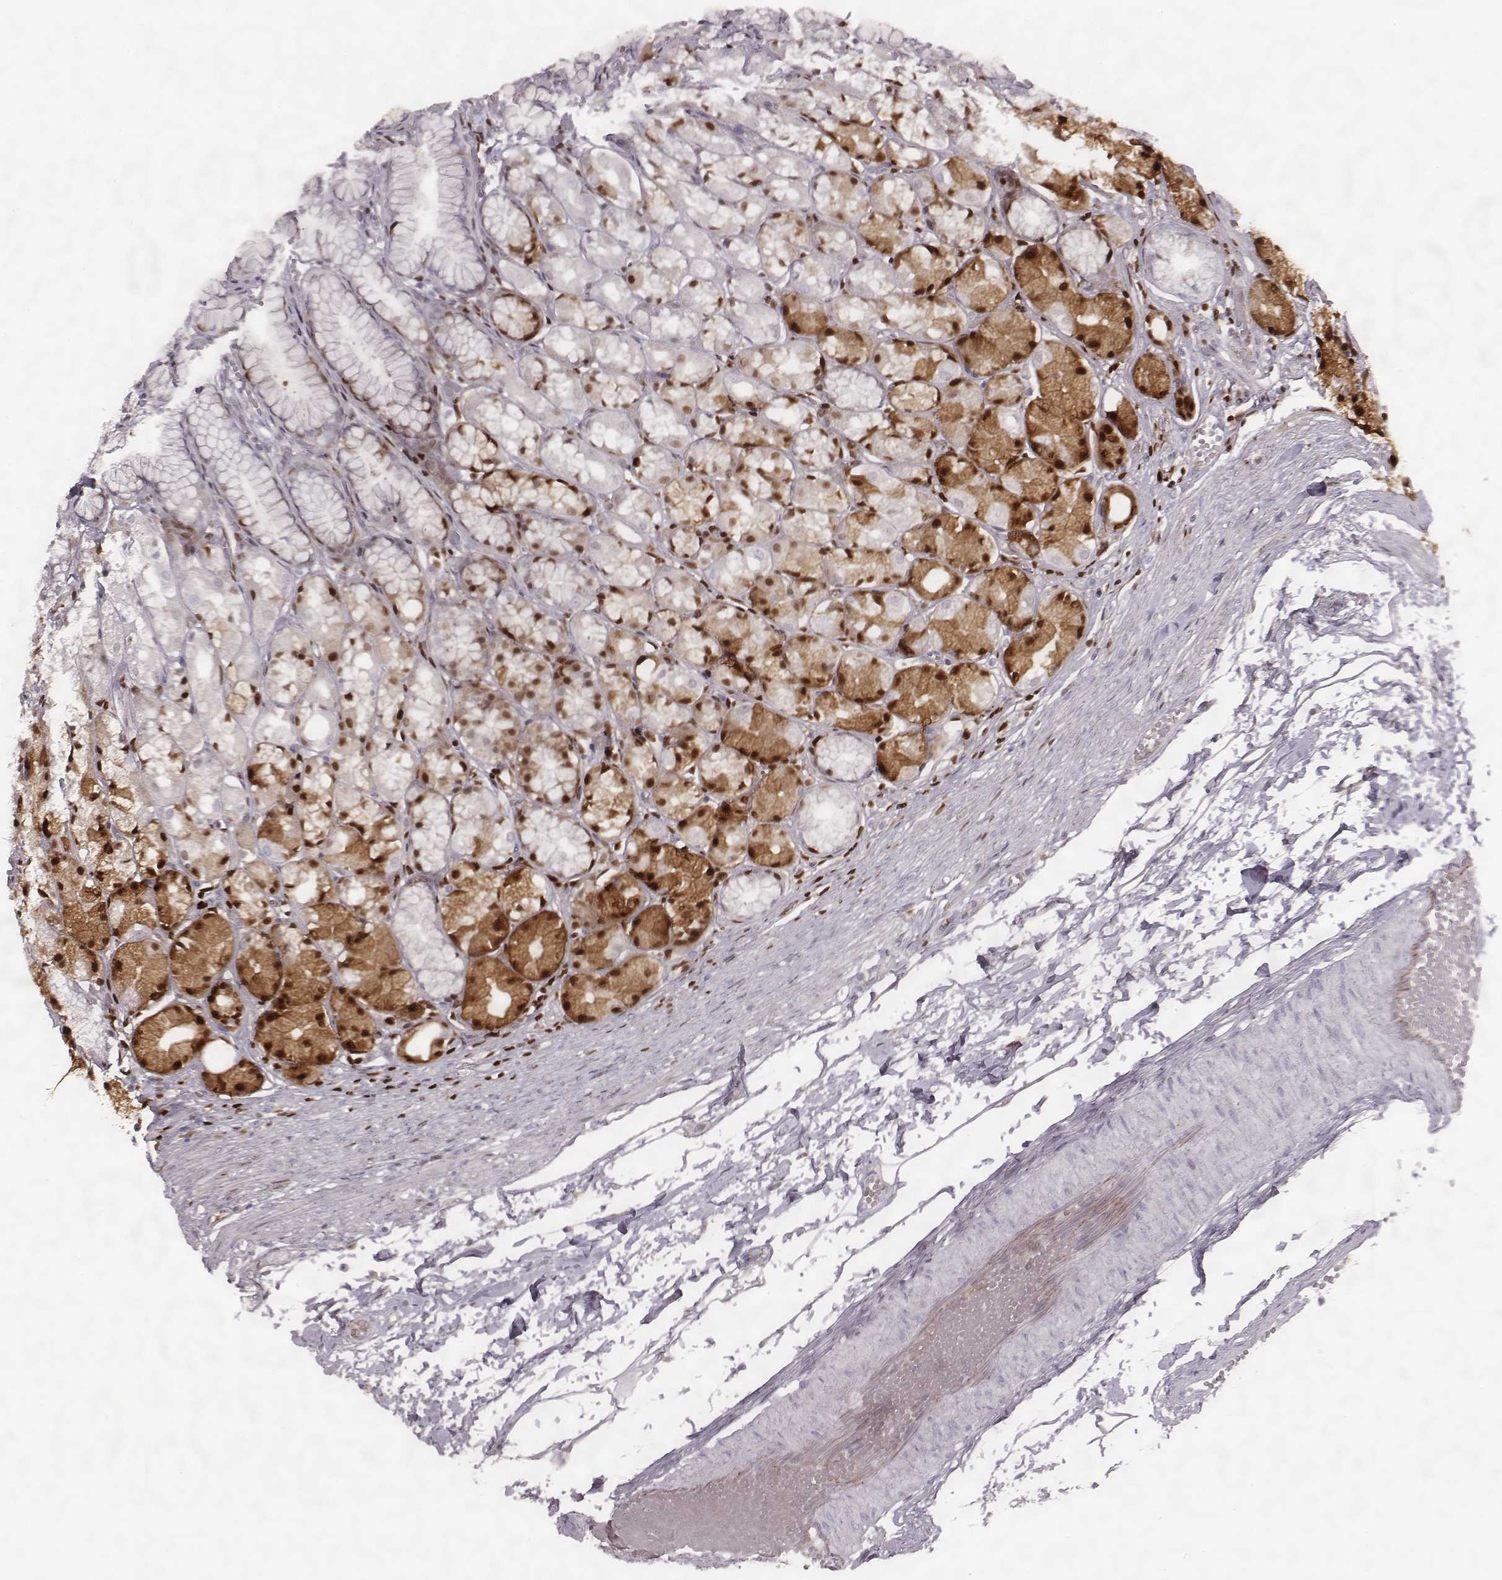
{"staining": {"intensity": "strong", "quantity": "<25%", "location": "cytoplasmic/membranous,nuclear"}, "tissue": "stomach", "cell_type": "Glandular cells", "image_type": "normal", "snomed": [{"axis": "morphology", "description": "Normal tissue, NOS"}, {"axis": "topography", "description": "Stomach"}], "caption": "Brown immunohistochemical staining in unremarkable stomach reveals strong cytoplasmic/membranous,nuclear expression in approximately <25% of glandular cells.", "gene": "NDC1", "patient": {"sex": "male", "age": 70}}